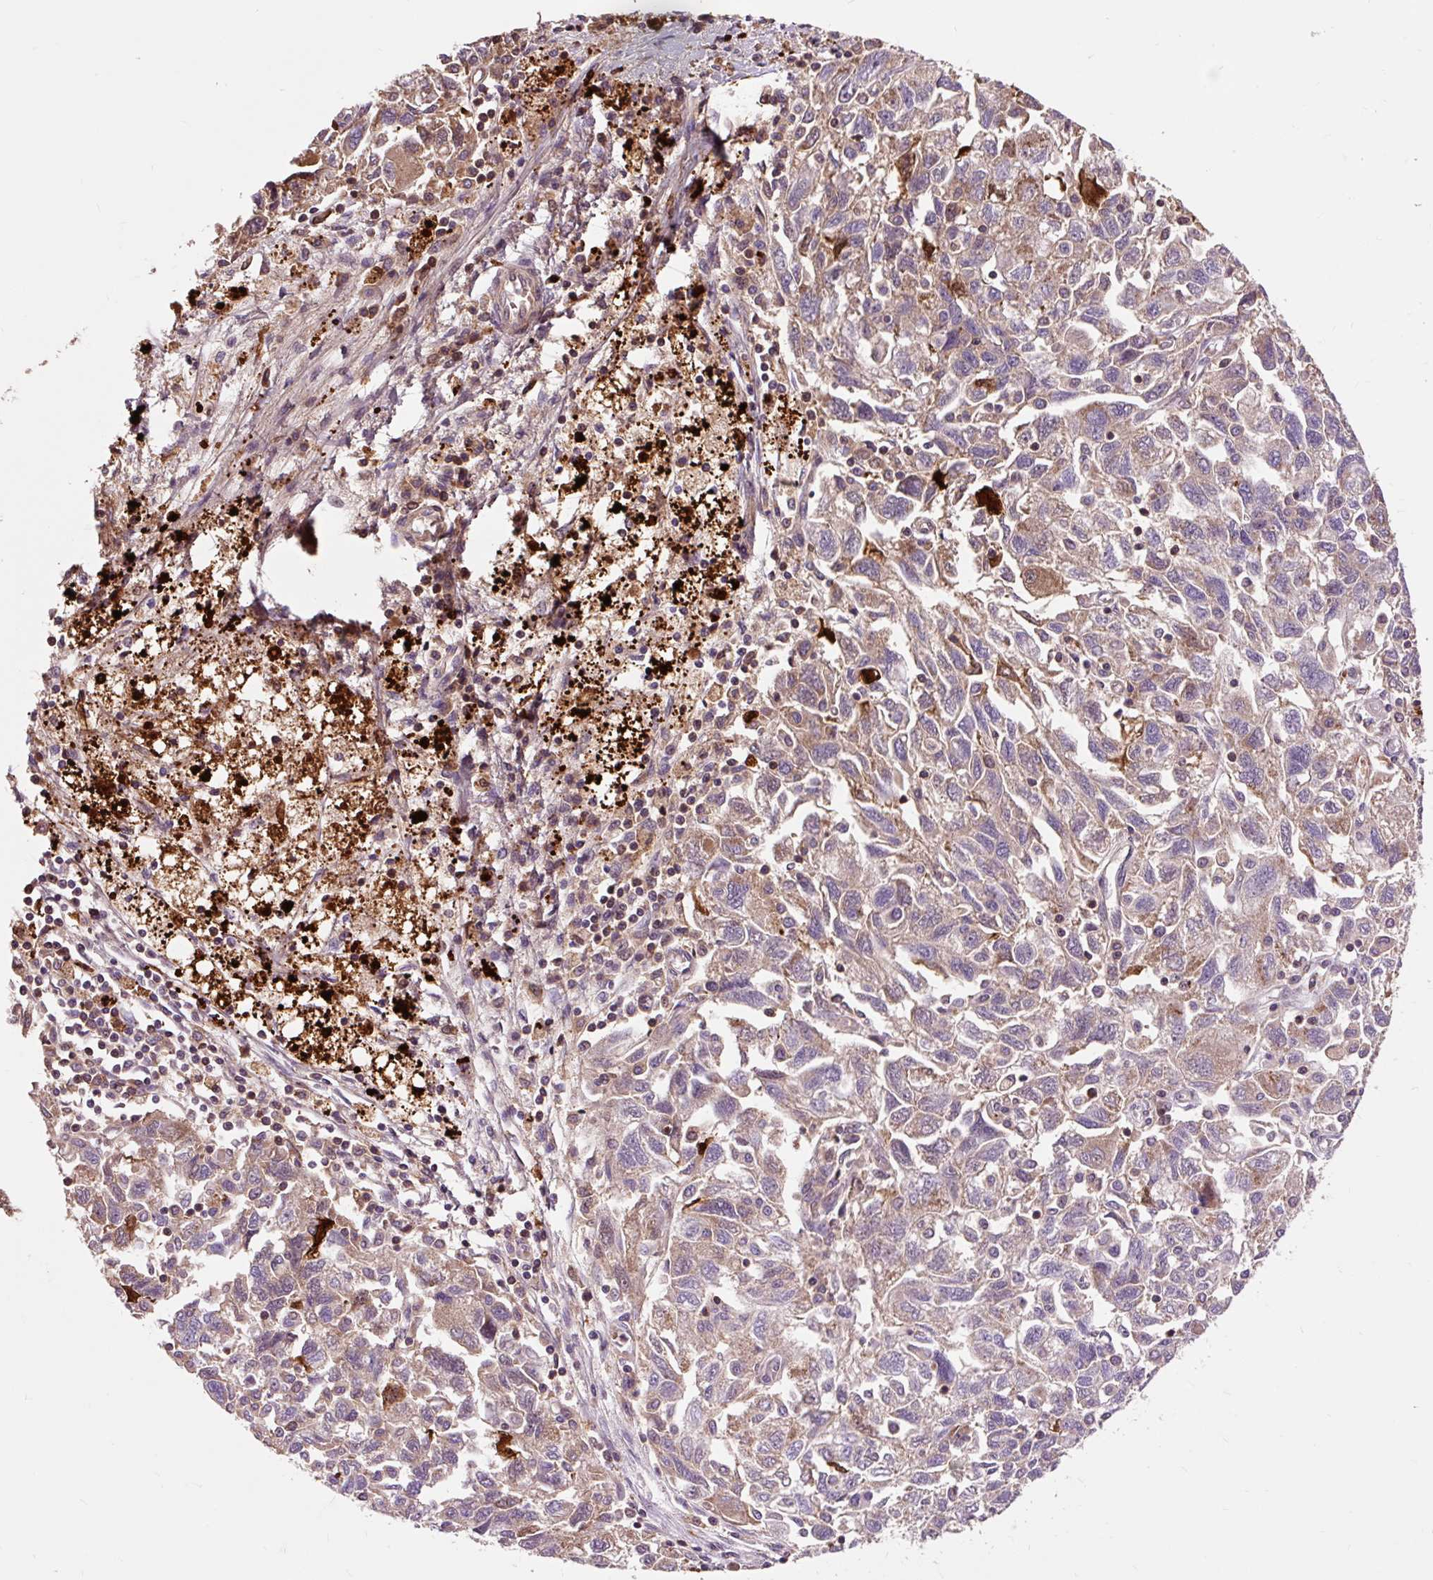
{"staining": {"intensity": "moderate", "quantity": "<25%", "location": "cytoplasmic/membranous"}, "tissue": "ovarian cancer", "cell_type": "Tumor cells", "image_type": "cancer", "snomed": [{"axis": "morphology", "description": "Carcinoma, NOS"}, {"axis": "morphology", "description": "Cystadenocarcinoma, serous, NOS"}, {"axis": "topography", "description": "Ovary"}], "caption": "An image of human ovarian serous cystadenocarcinoma stained for a protein exhibits moderate cytoplasmic/membranous brown staining in tumor cells.", "gene": "PRIMPOL", "patient": {"sex": "female", "age": 69}}